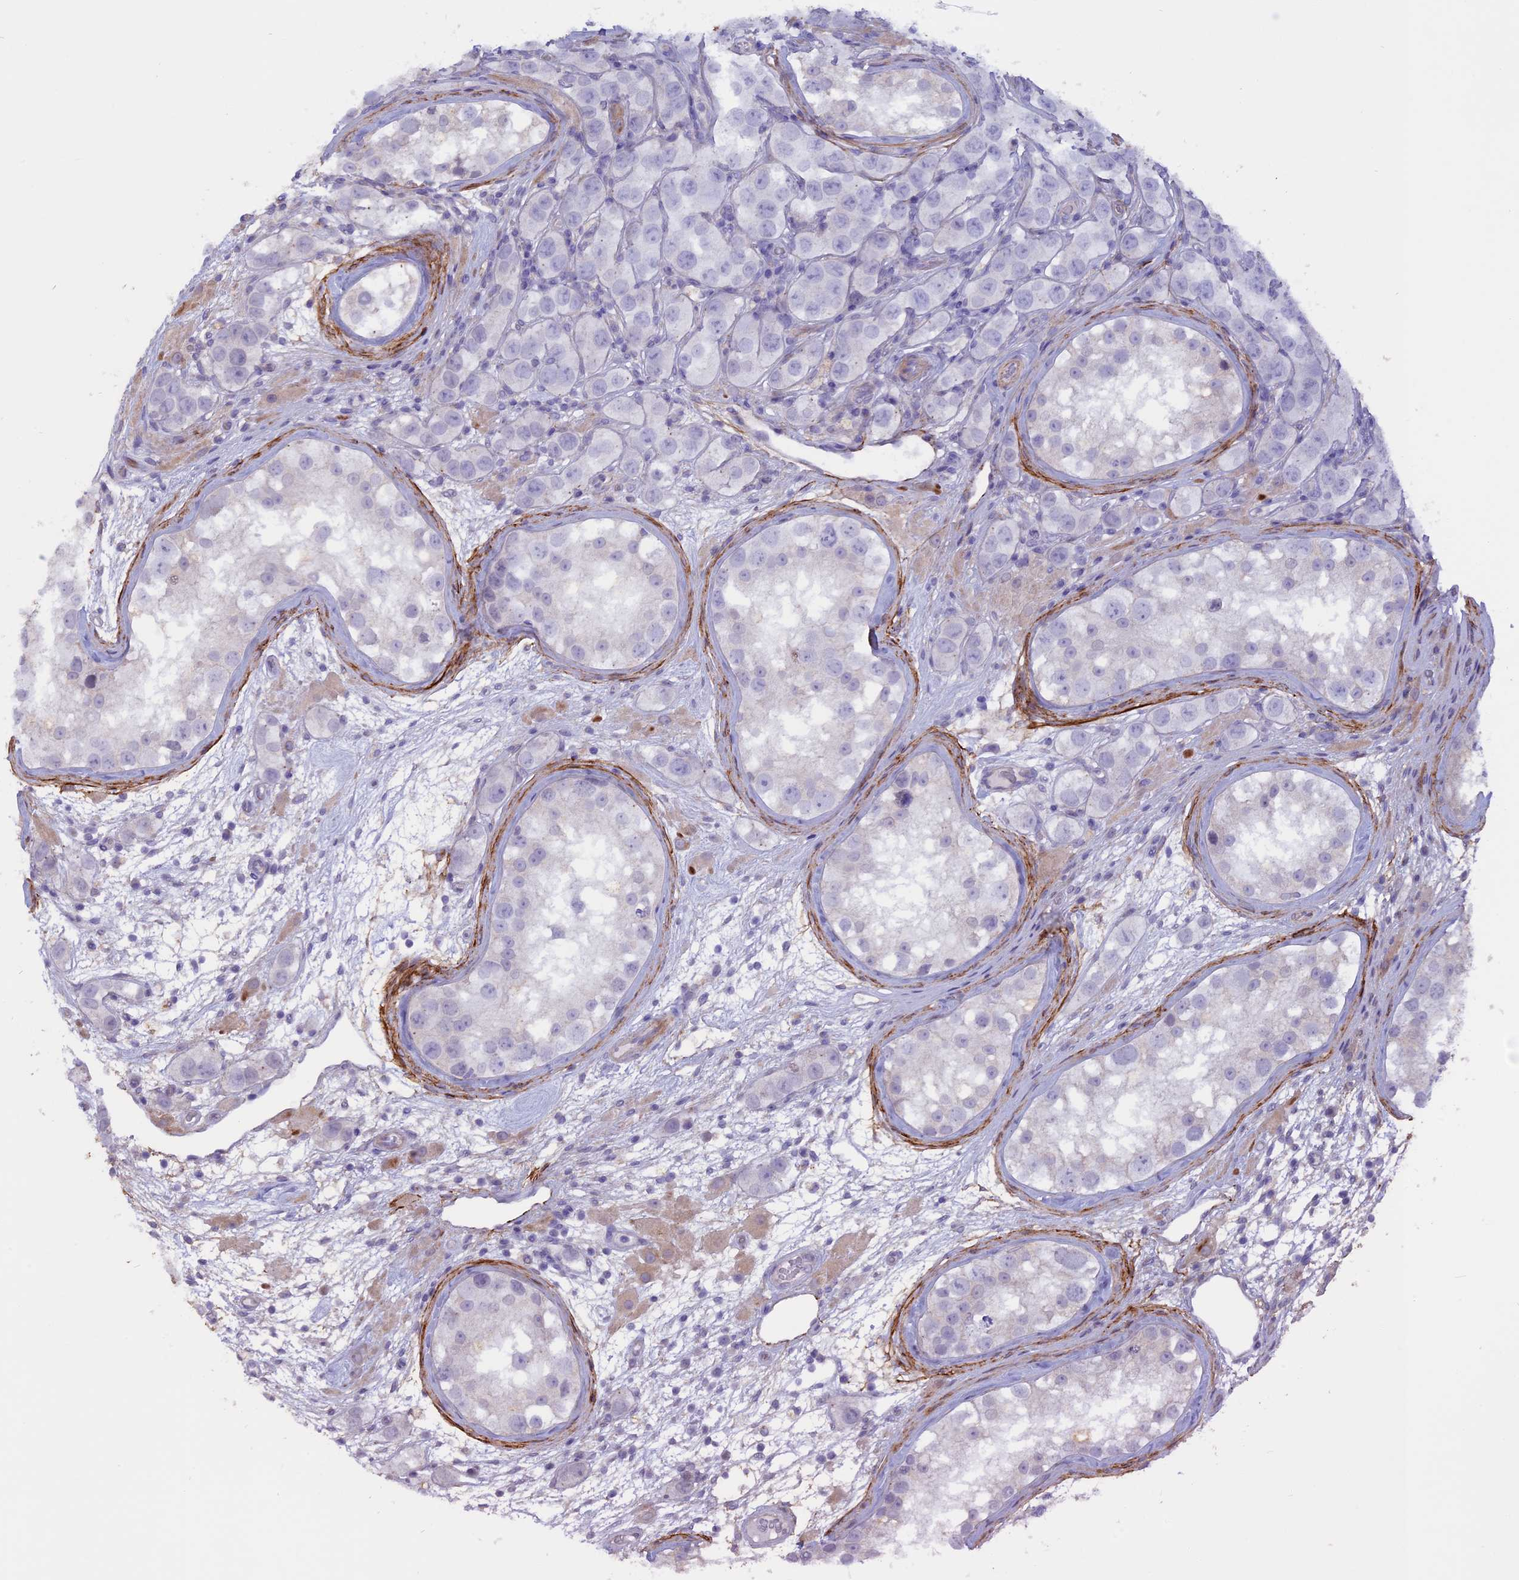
{"staining": {"intensity": "negative", "quantity": "none", "location": "none"}, "tissue": "testis cancer", "cell_type": "Tumor cells", "image_type": "cancer", "snomed": [{"axis": "morphology", "description": "Seminoma, NOS"}, {"axis": "topography", "description": "Testis"}], "caption": "The micrograph shows no staining of tumor cells in seminoma (testis).", "gene": "SPHKAP", "patient": {"sex": "male", "age": 28}}